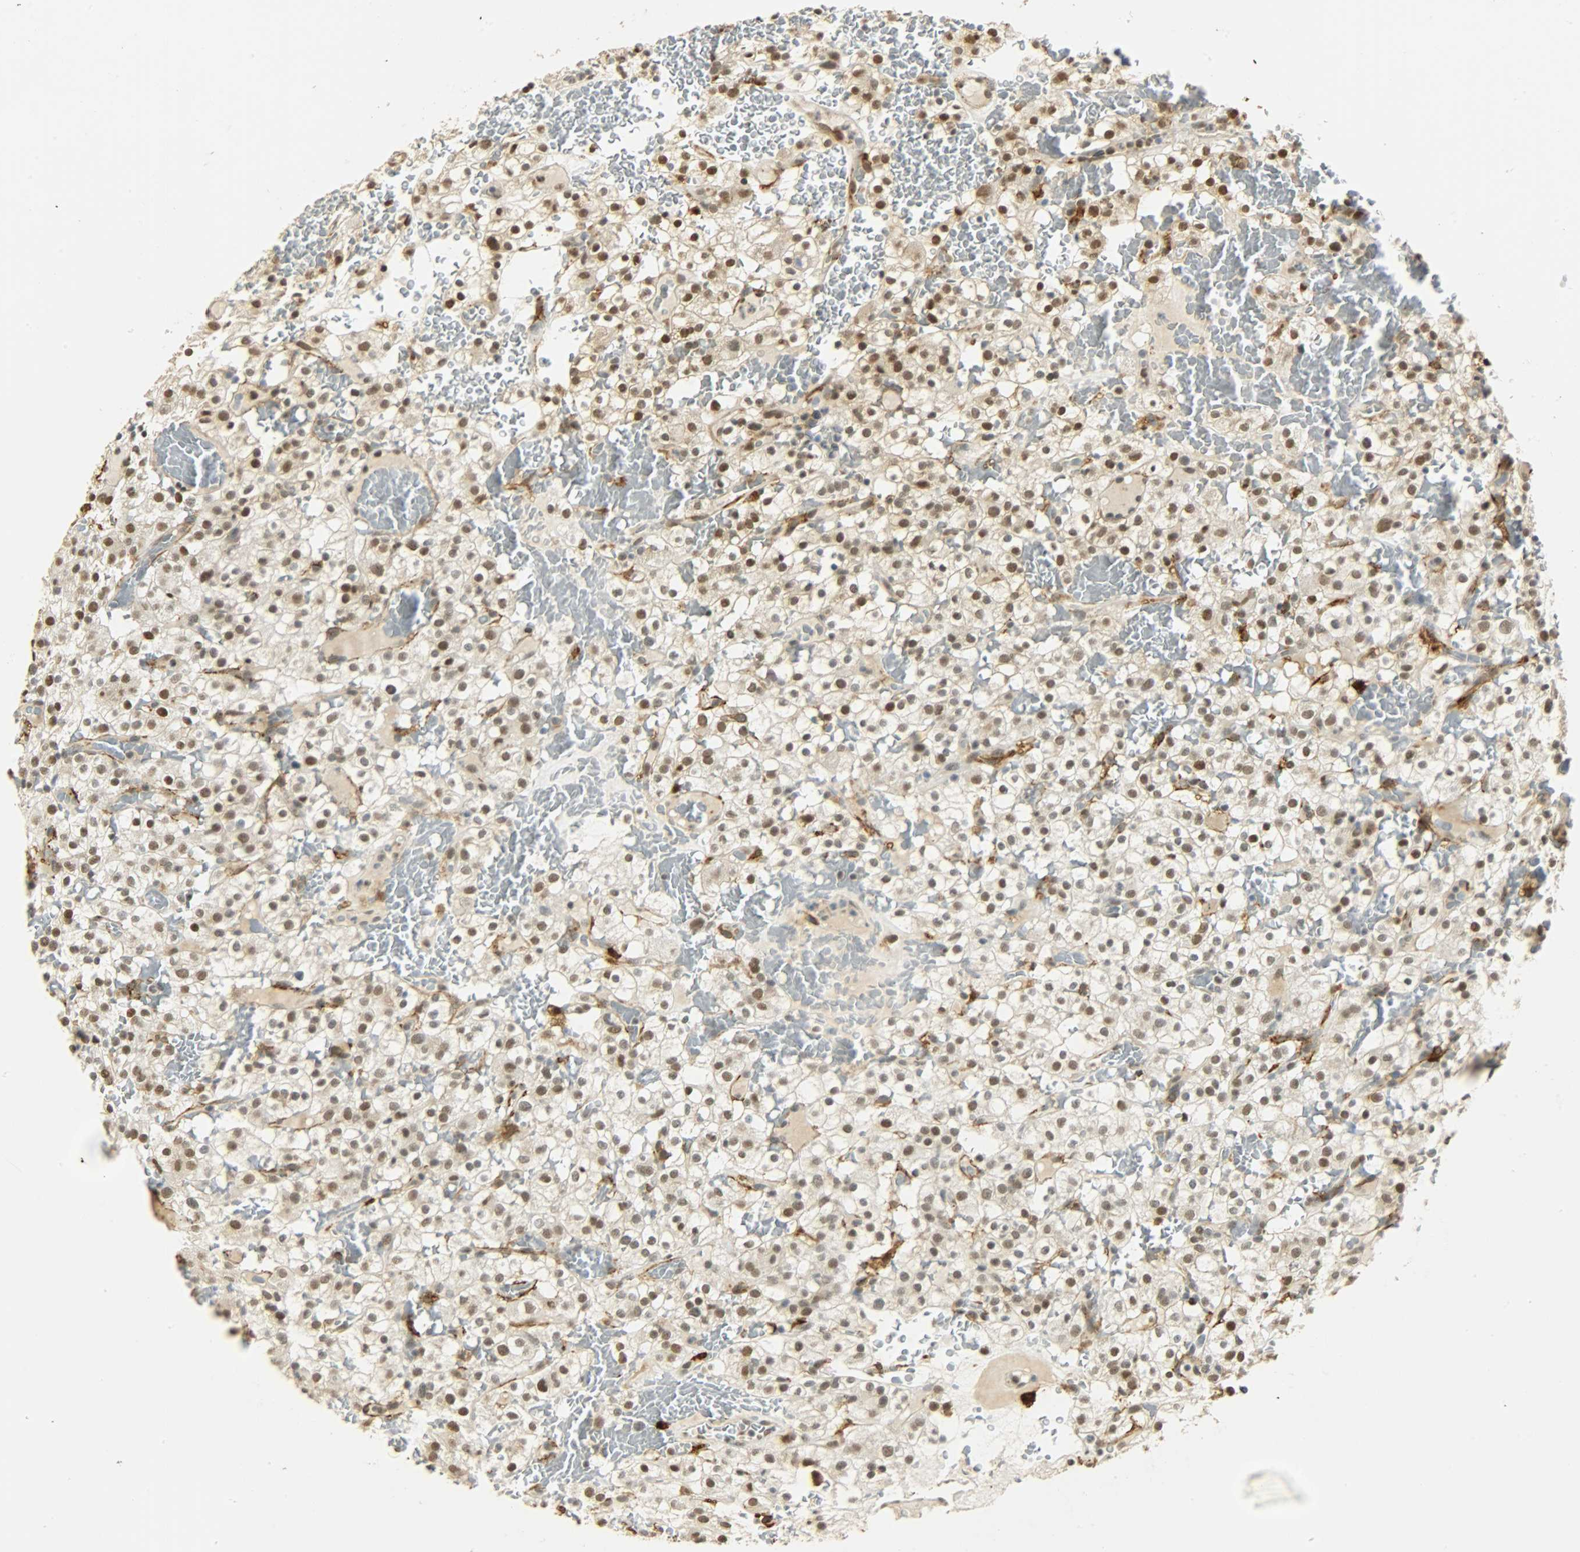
{"staining": {"intensity": "moderate", "quantity": ">75%", "location": "nuclear"}, "tissue": "renal cancer", "cell_type": "Tumor cells", "image_type": "cancer", "snomed": [{"axis": "morphology", "description": "Normal tissue, NOS"}, {"axis": "morphology", "description": "Adenocarcinoma, NOS"}, {"axis": "topography", "description": "Kidney"}], "caption": "Immunohistochemistry (DAB) staining of human renal adenocarcinoma exhibits moderate nuclear protein positivity in about >75% of tumor cells. The protein of interest is shown in brown color, while the nuclei are stained blue.", "gene": "NGFR", "patient": {"sex": "female", "age": 72}}